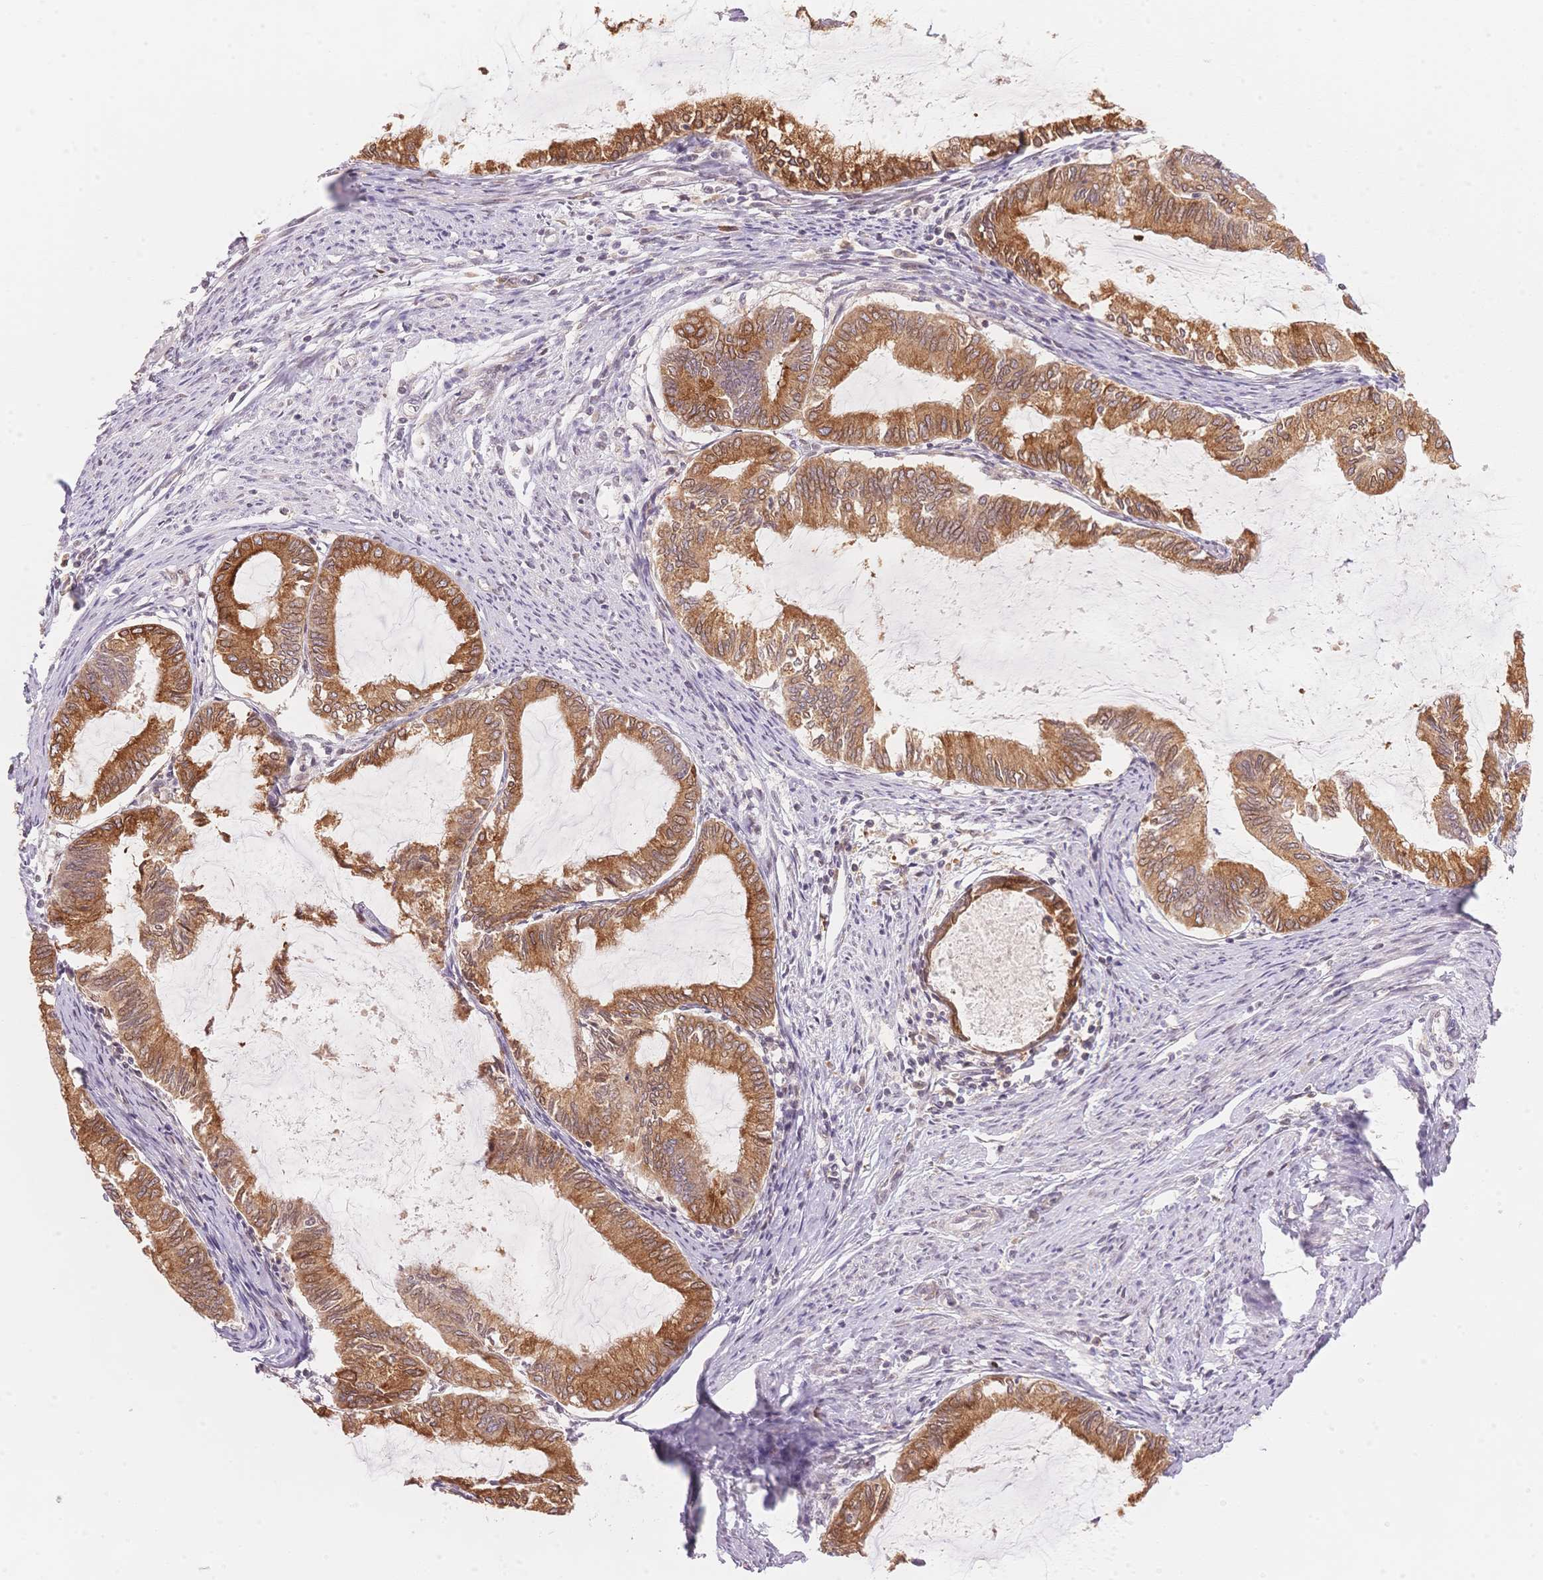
{"staining": {"intensity": "moderate", "quantity": ">75%", "location": "cytoplasmic/membranous,nuclear"}, "tissue": "endometrial cancer", "cell_type": "Tumor cells", "image_type": "cancer", "snomed": [{"axis": "morphology", "description": "Adenocarcinoma, NOS"}, {"axis": "topography", "description": "Endometrium"}], "caption": "DAB (3,3'-diaminobenzidine) immunohistochemical staining of human adenocarcinoma (endometrial) shows moderate cytoplasmic/membranous and nuclear protein positivity in about >75% of tumor cells.", "gene": "STK39", "patient": {"sex": "female", "age": 86}}